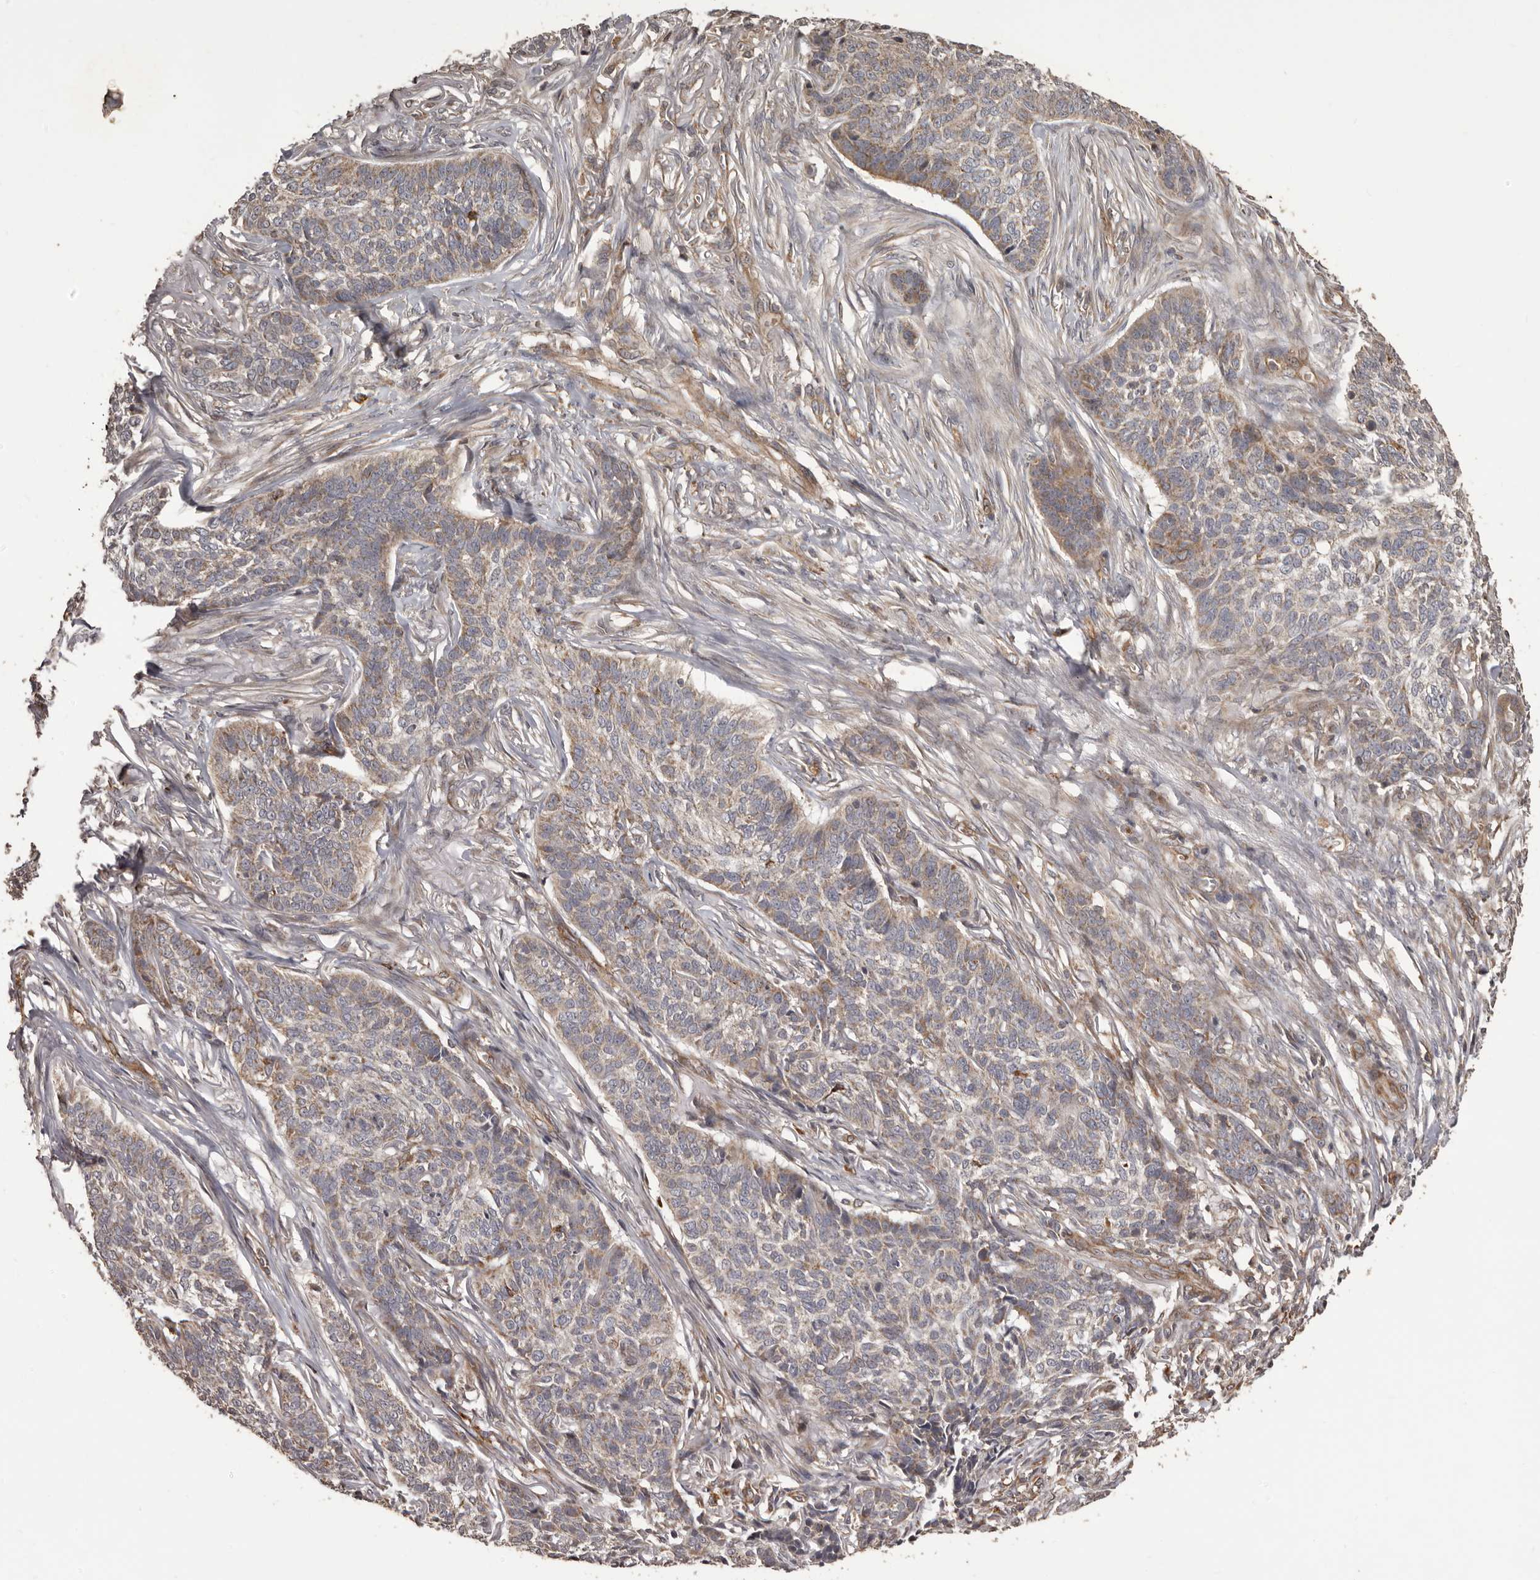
{"staining": {"intensity": "weak", "quantity": ">75%", "location": "cytoplasmic/membranous"}, "tissue": "skin cancer", "cell_type": "Tumor cells", "image_type": "cancer", "snomed": [{"axis": "morphology", "description": "Basal cell carcinoma"}, {"axis": "topography", "description": "Skin"}], "caption": "Immunohistochemical staining of human skin basal cell carcinoma shows low levels of weak cytoplasmic/membranous protein expression in about >75% of tumor cells.", "gene": "QRSL1", "patient": {"sex": "male", "age": 85}}